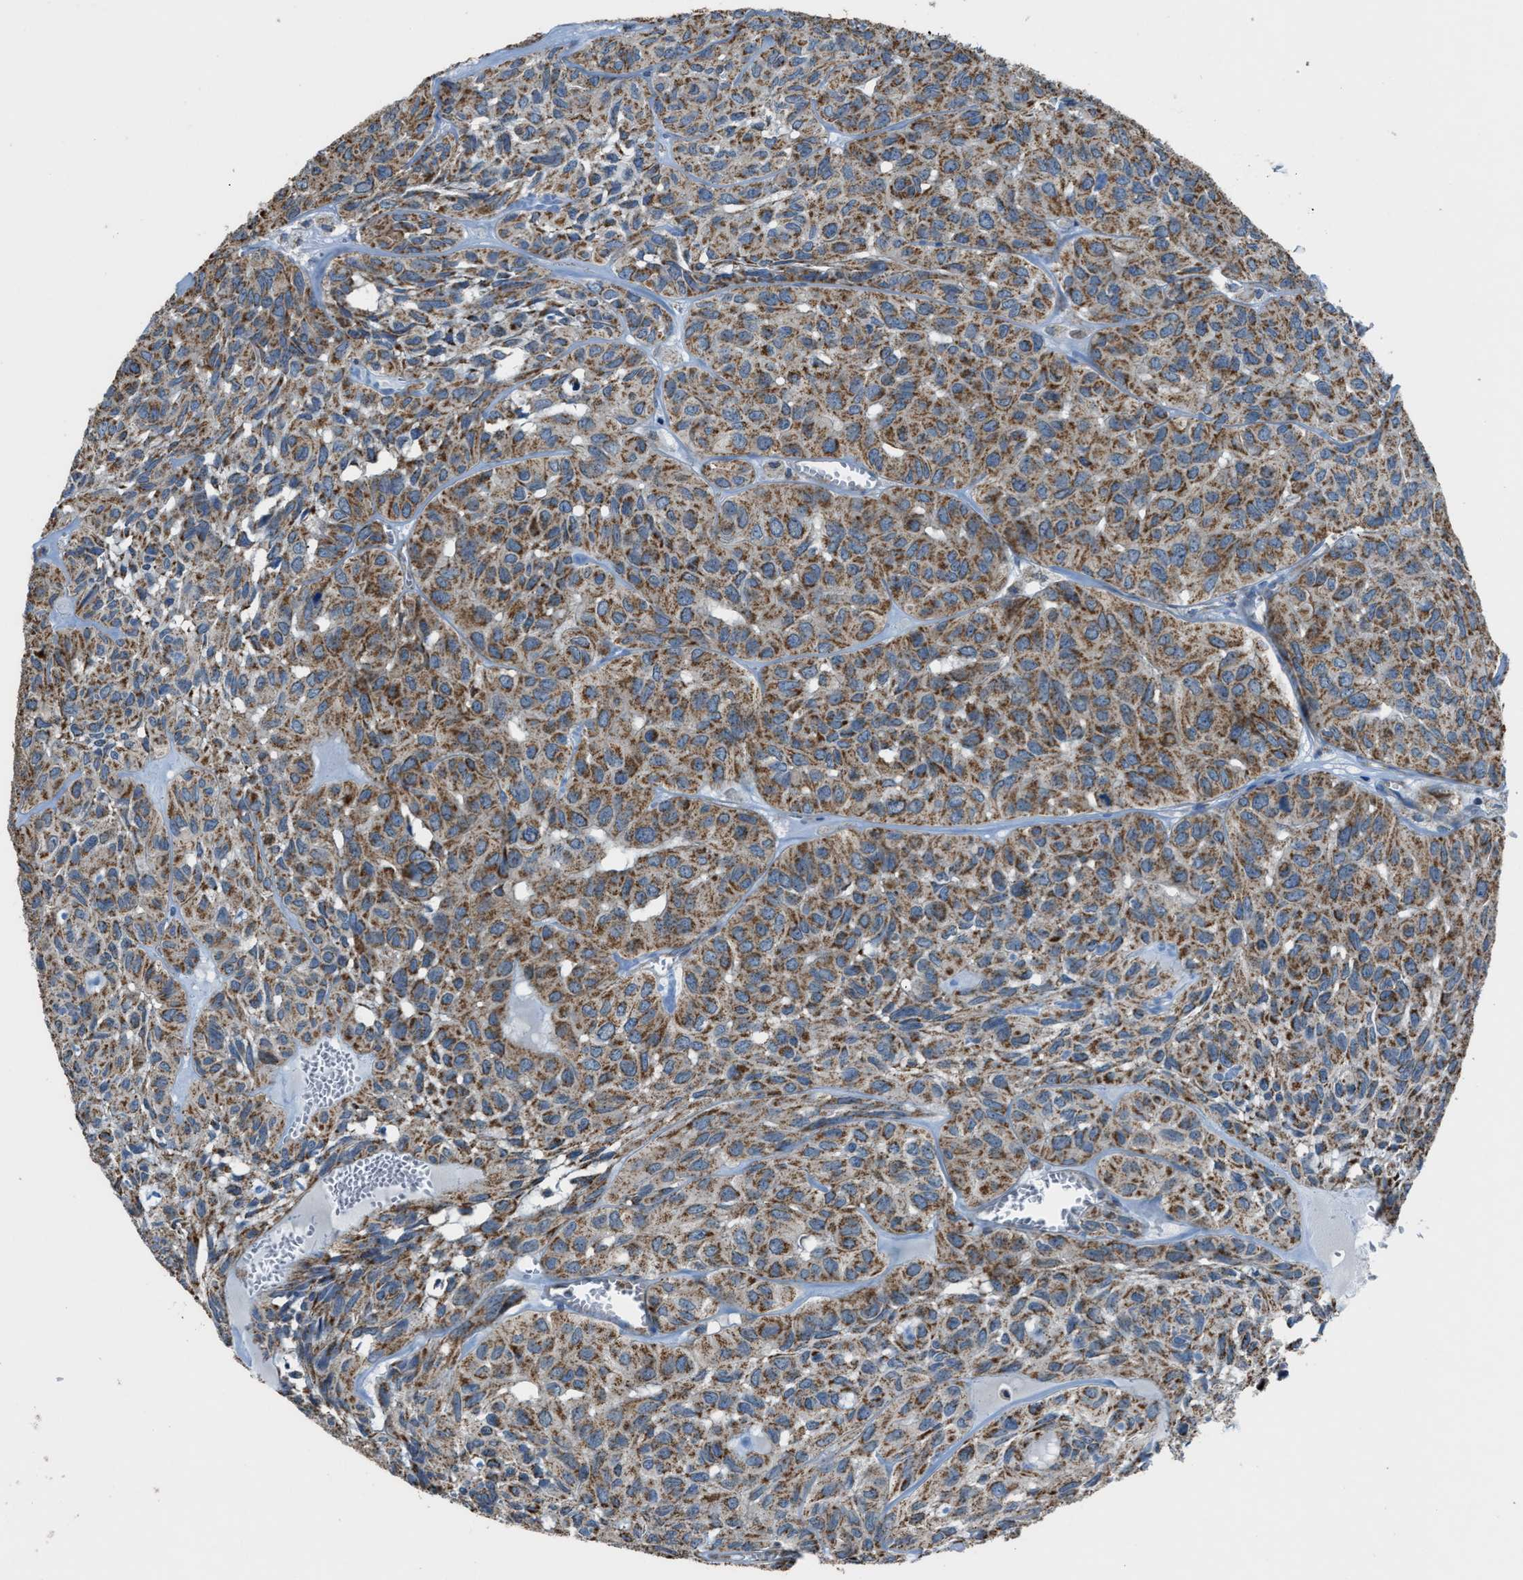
{"staining": {"intensity": "moderate", "quantity": ">75%", "location": "cytoplasmic/membranous"}, "tissue": "head and neck cancer", "cell_type": "Tumor cells", "image_type": "cancer", "snomed": [{"axis": "morphology", "description": "Adenocarcinoma, NOS"}, {"axis": "topography", "description": "Salivary gland, NOS"}, {"axis": "topography", "description": "Head-Neck"}], "caption": "Brown immunohistochemical staining in head and neck adenocarcinoma exhibits moderate cytoplasmic/membranous positivity in about >75% of tumor cells.", "gene": "SLC25A11", "patient": {"sex": "female", "age": 76}}